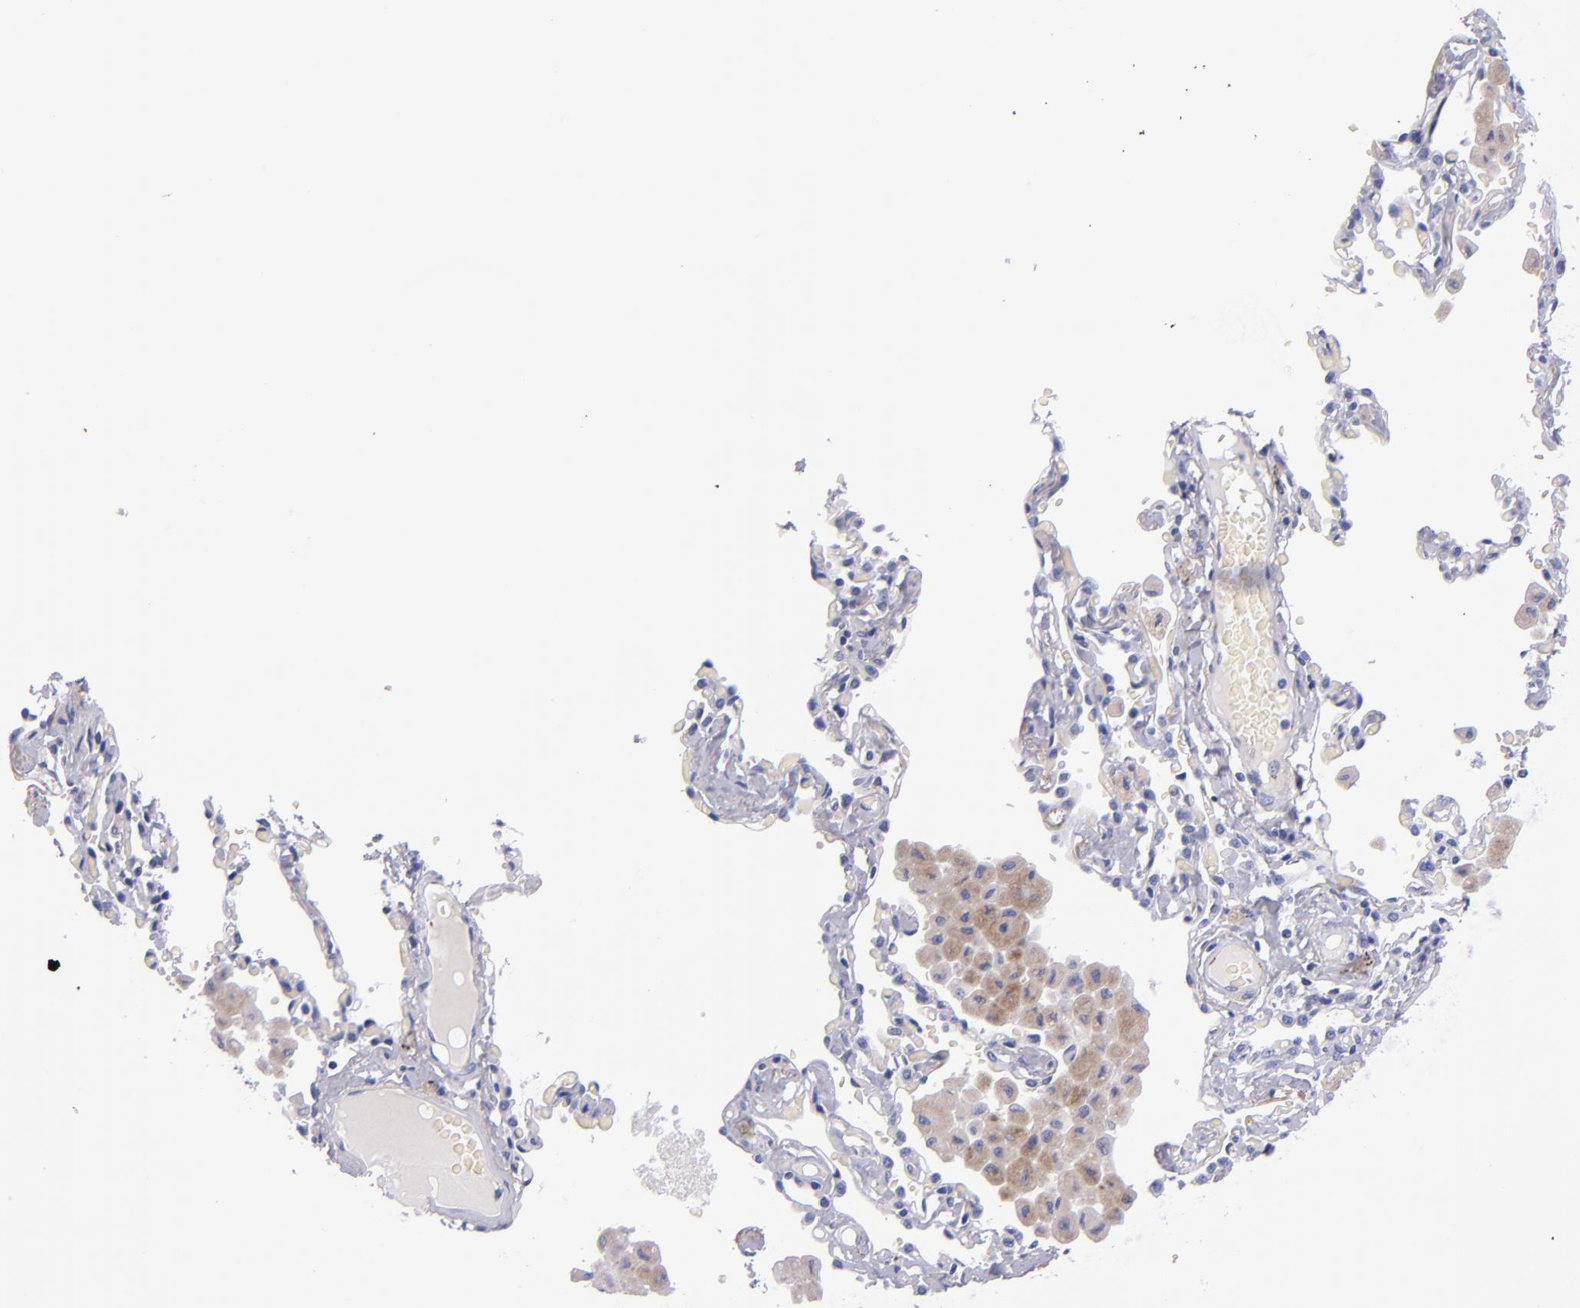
{"staining": {"intensity": "negative", "quantity": "none", "location": "none"}, "tissue": "bronchus", "cell_type": "Respiratory epithelial cells", "image_type": "normal", "snomed": [{"axis": "morphology", "description": "Normal tissue, NOS"}, {"axis": "morphology", "description": "Squamous cell carcinoma, NOS"}, {"axis": "topography", "description": "Bronchus"}, {"axis": "topography", "description": "Lung"}], "caption": "IHC histopathology image of normal bronchus: bronchus stained with DAB reveals no significant protein staining in respiratory epithelial cells.", "gene": "NOS3", "patient": {"sex": "female", "age": 47}}